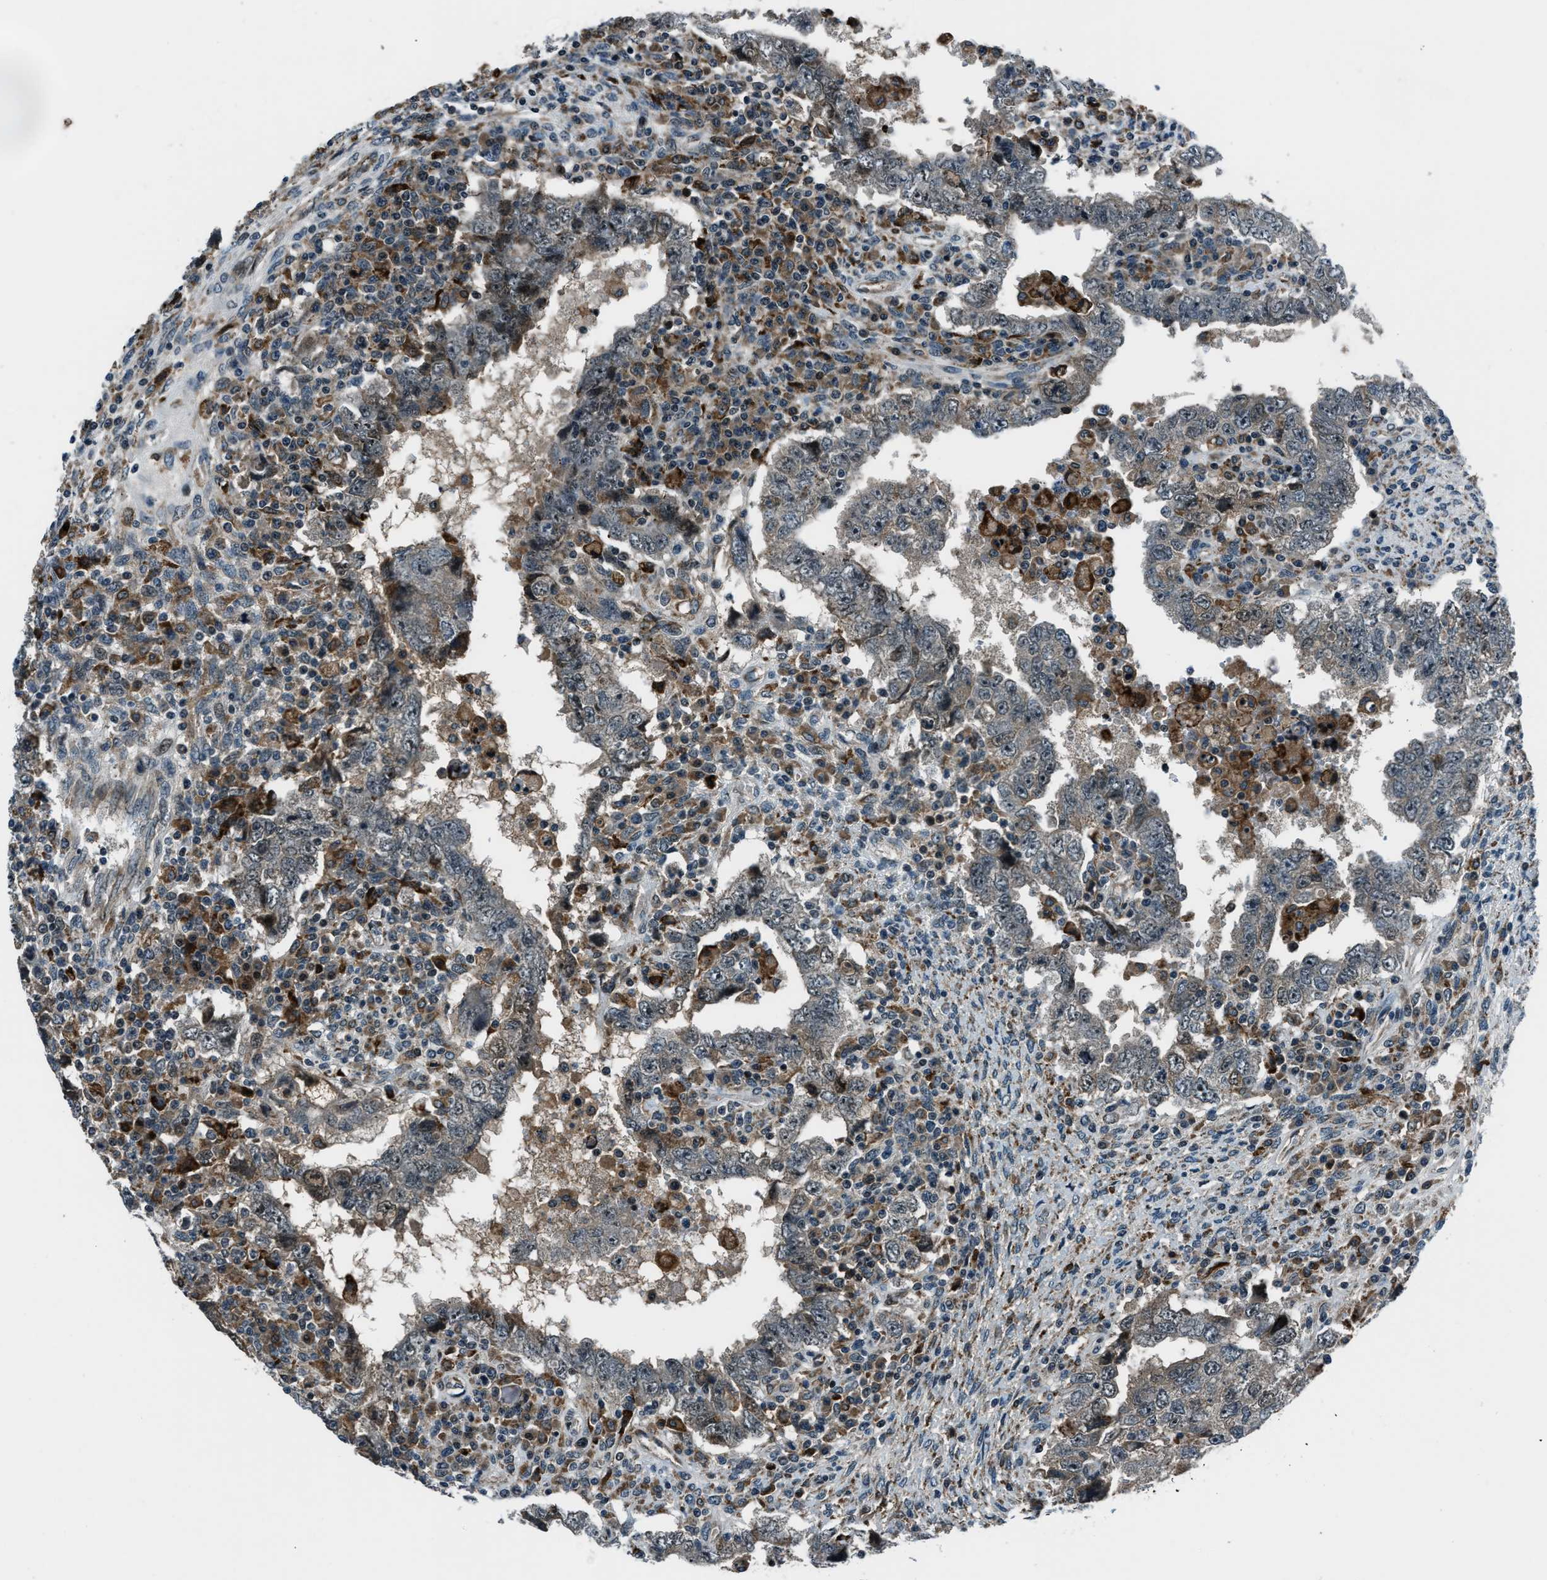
{"staining": {"intensity": "weak", "quantity": "<25%", "location": "cytoplasmic/membranous"}, "tissue": "testis cancer", "cell_type": "Tumor cells", "image_type": "cancer", "snomed": [{"axis": "morphology", "description": "Carcinoma, Embryonal, NOS"}, {"axis": "topography", "description": "Testis"}], "caption": "High magnification brightfield microscopy of embryonal carcinoma (testis) stained with DAB (3,3'-diaminobenzidine) (brown) and counterstained with hematoxylin (blue): tumor cells show no significant expression. (DAB (3,3'-diaminobenzidine) IHC, high magnification).", "gene": "ACTL9", "patient": {"sex": "male", "age": 26}}